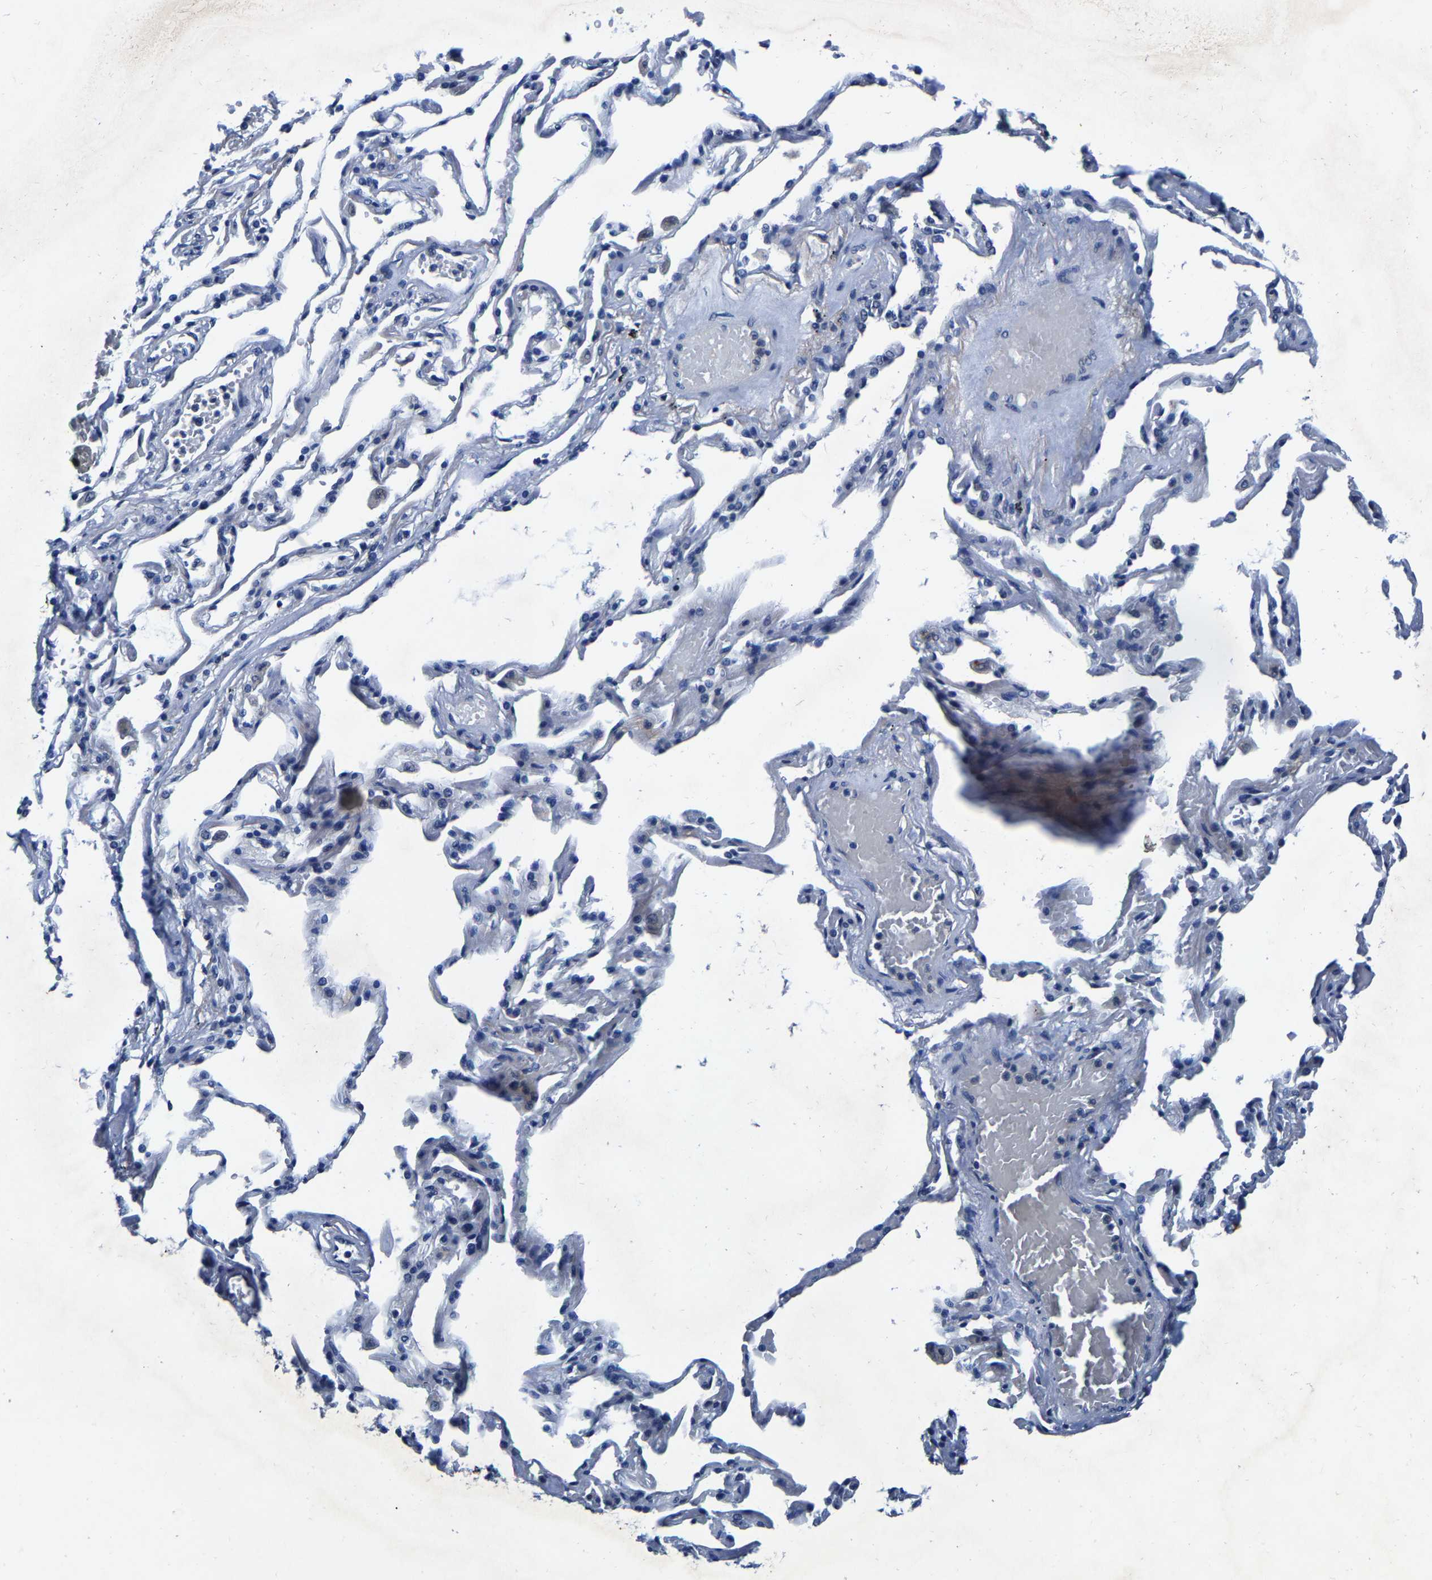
{"staining": {"intensity": "negative", "quantity": "none", "location": "none"}, "tissue": "adipose tissue", "cell_type": "Adipocytes", "image_type": "normal", "snomed": [{"axis": "morphology", "description": "Normal tissue, NOS"}, {"axis": "topography", "description": "Cartilage tissue"}, {"axis": "topography", "description": "Lung"}], "caption": "DAB (3,3'-diaminobenzidine) immunohistochemical staining of benign adipose tissue reveals no significant positivity in adipocytes. (Stains: DAB (3,3'-diaminobenzidine) immunohistochemistry (IHC) with hematoxylin counter stain, Microscopy: brightfield microscopy at high magnification).", "gene": "UBN2", "patient": {"sex": "female", "age": 77}}